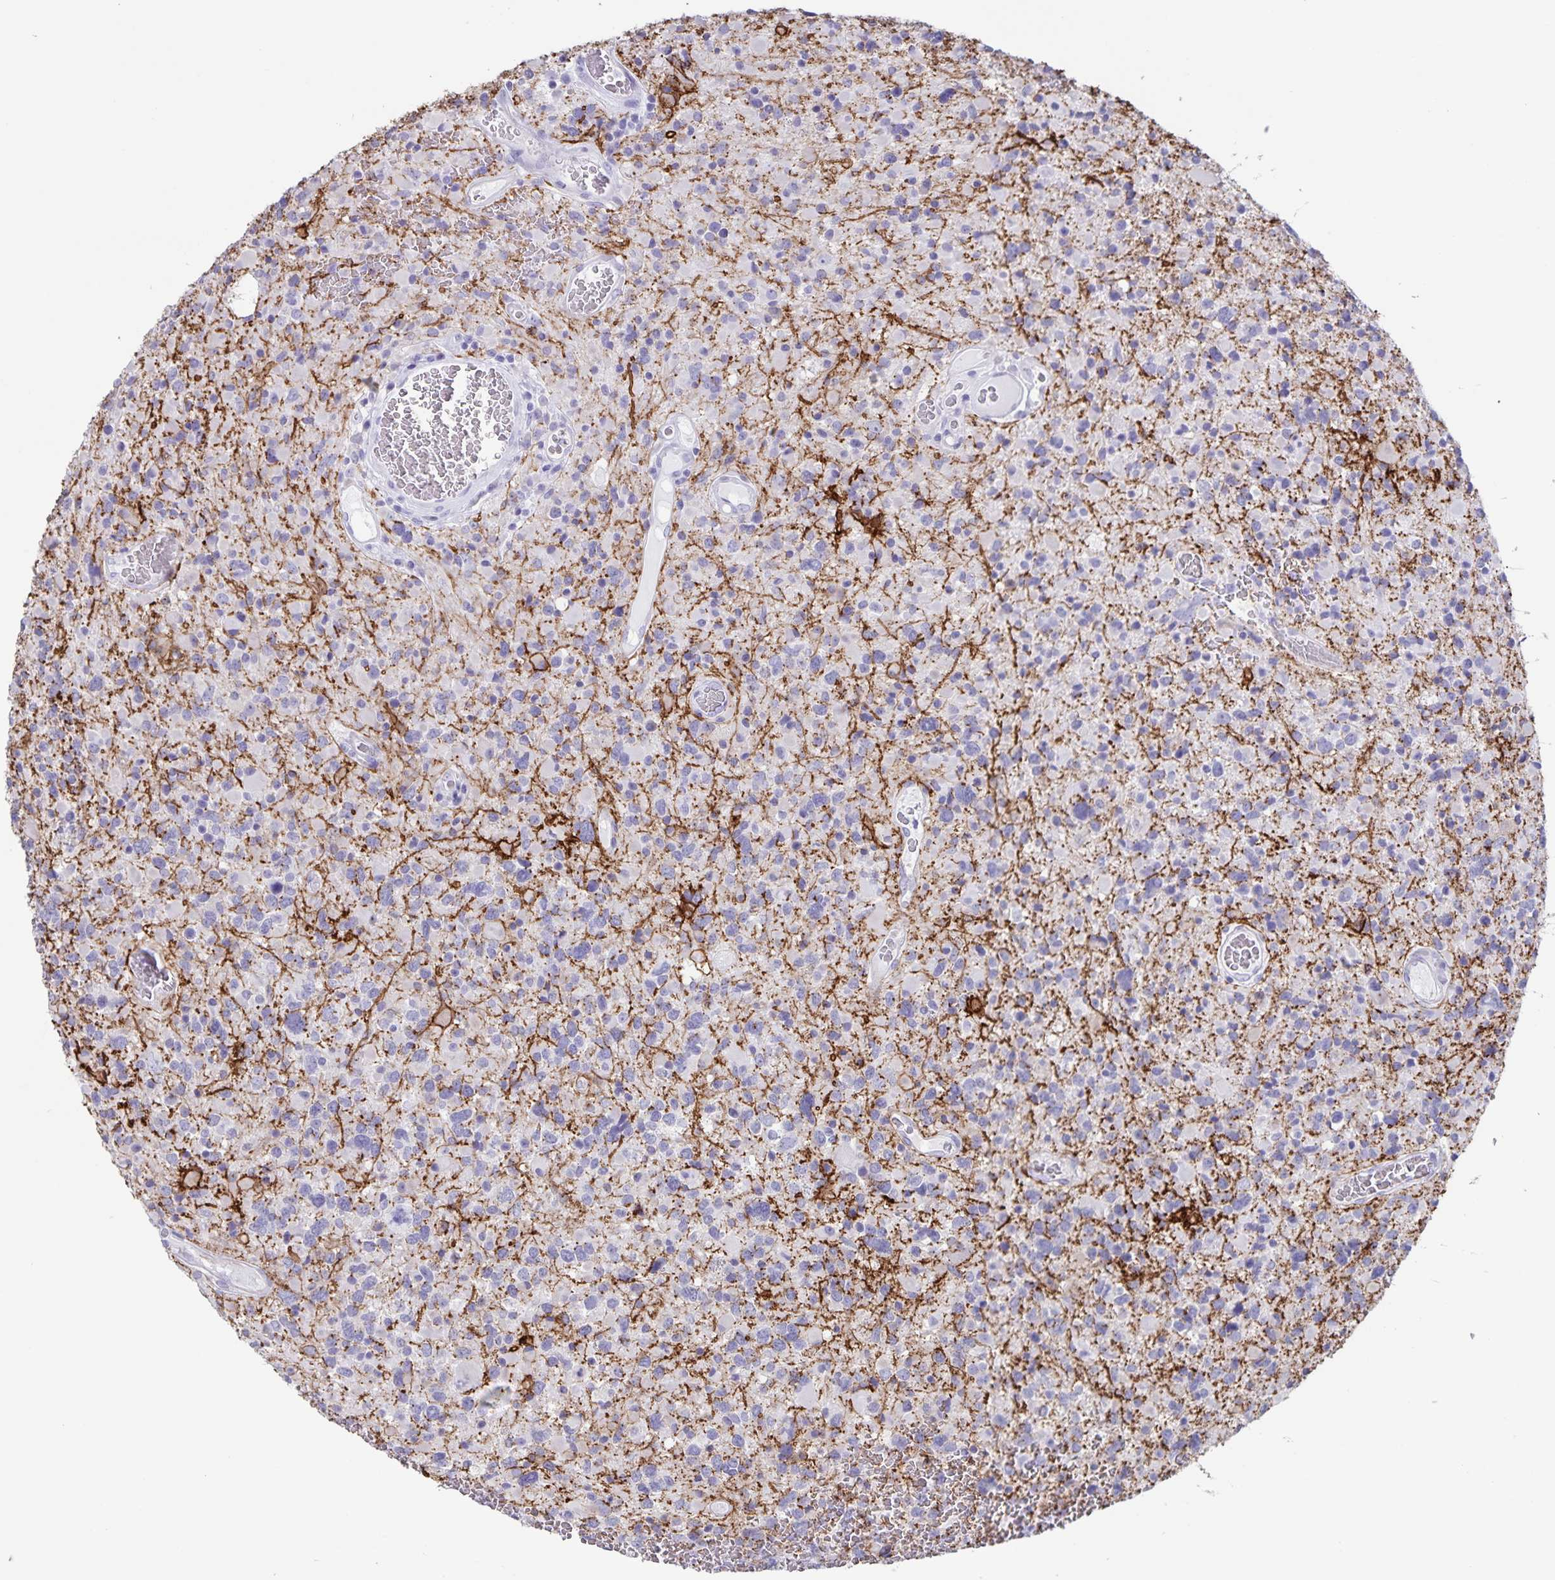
{"staining": {"intensity": "negative", "quantity": "none", "location": "none"}, "tissue": "glioma", "cell_type": "Tumor cells", "image_type": "cancer", "snomed": [{"axis": "morphology", "description": "Glioma, malignant, High grade"}, {"axis": "topography", "description": "Brain"}], "caption": "An immunohistochemistry micrograph of malignant glioma (high-grade) is shown. There is no staining in tumor cells of malignant glioma (high-grade). (DAB (3,3'-diaminobenzidine) immunohistochemistry, high magnification).", "gene": "AQP4", "patient": {"sex": "female", "age": 40}}